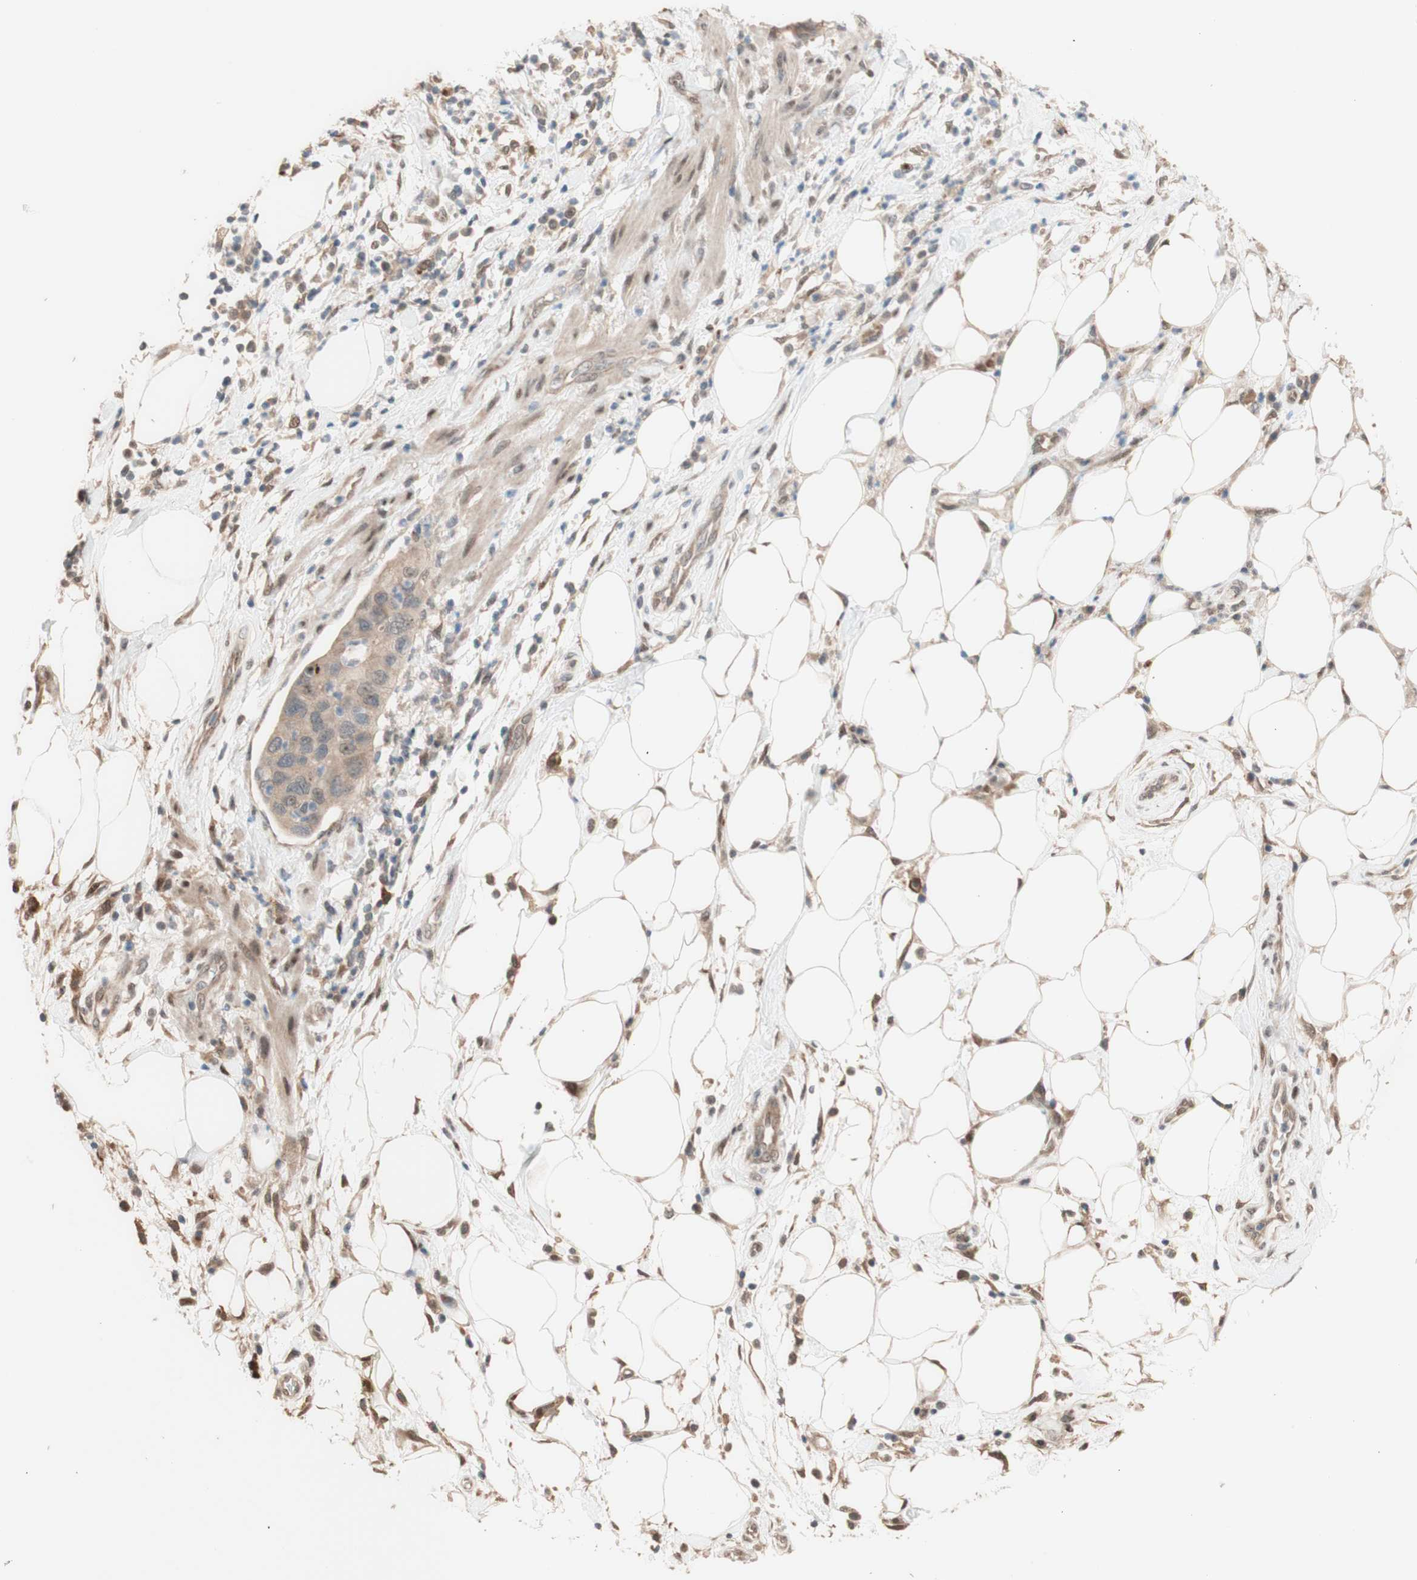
{"staining": {"intensity": "moderate", "quantity": ">75%", "location": "cytoplasmic/membranous"}, "tissue": "pancreatic cancer", "cell_type": "Tumor cells", "image_type": "cancer", "snomed": [{"axis": "morphology", "description": "Adenocarcinoma, NOS"}, {"axis": "topography", "description": "Pancreas"}], "caption": "This micrograph reveals immunohistochemistry staining of pancreatic cancer, with medium moderate cytoplasmic/membranous staining in approximately >75% of tumor cells.", "gene": "CCNC", "patient": {"sex": "female", "age": 71}}